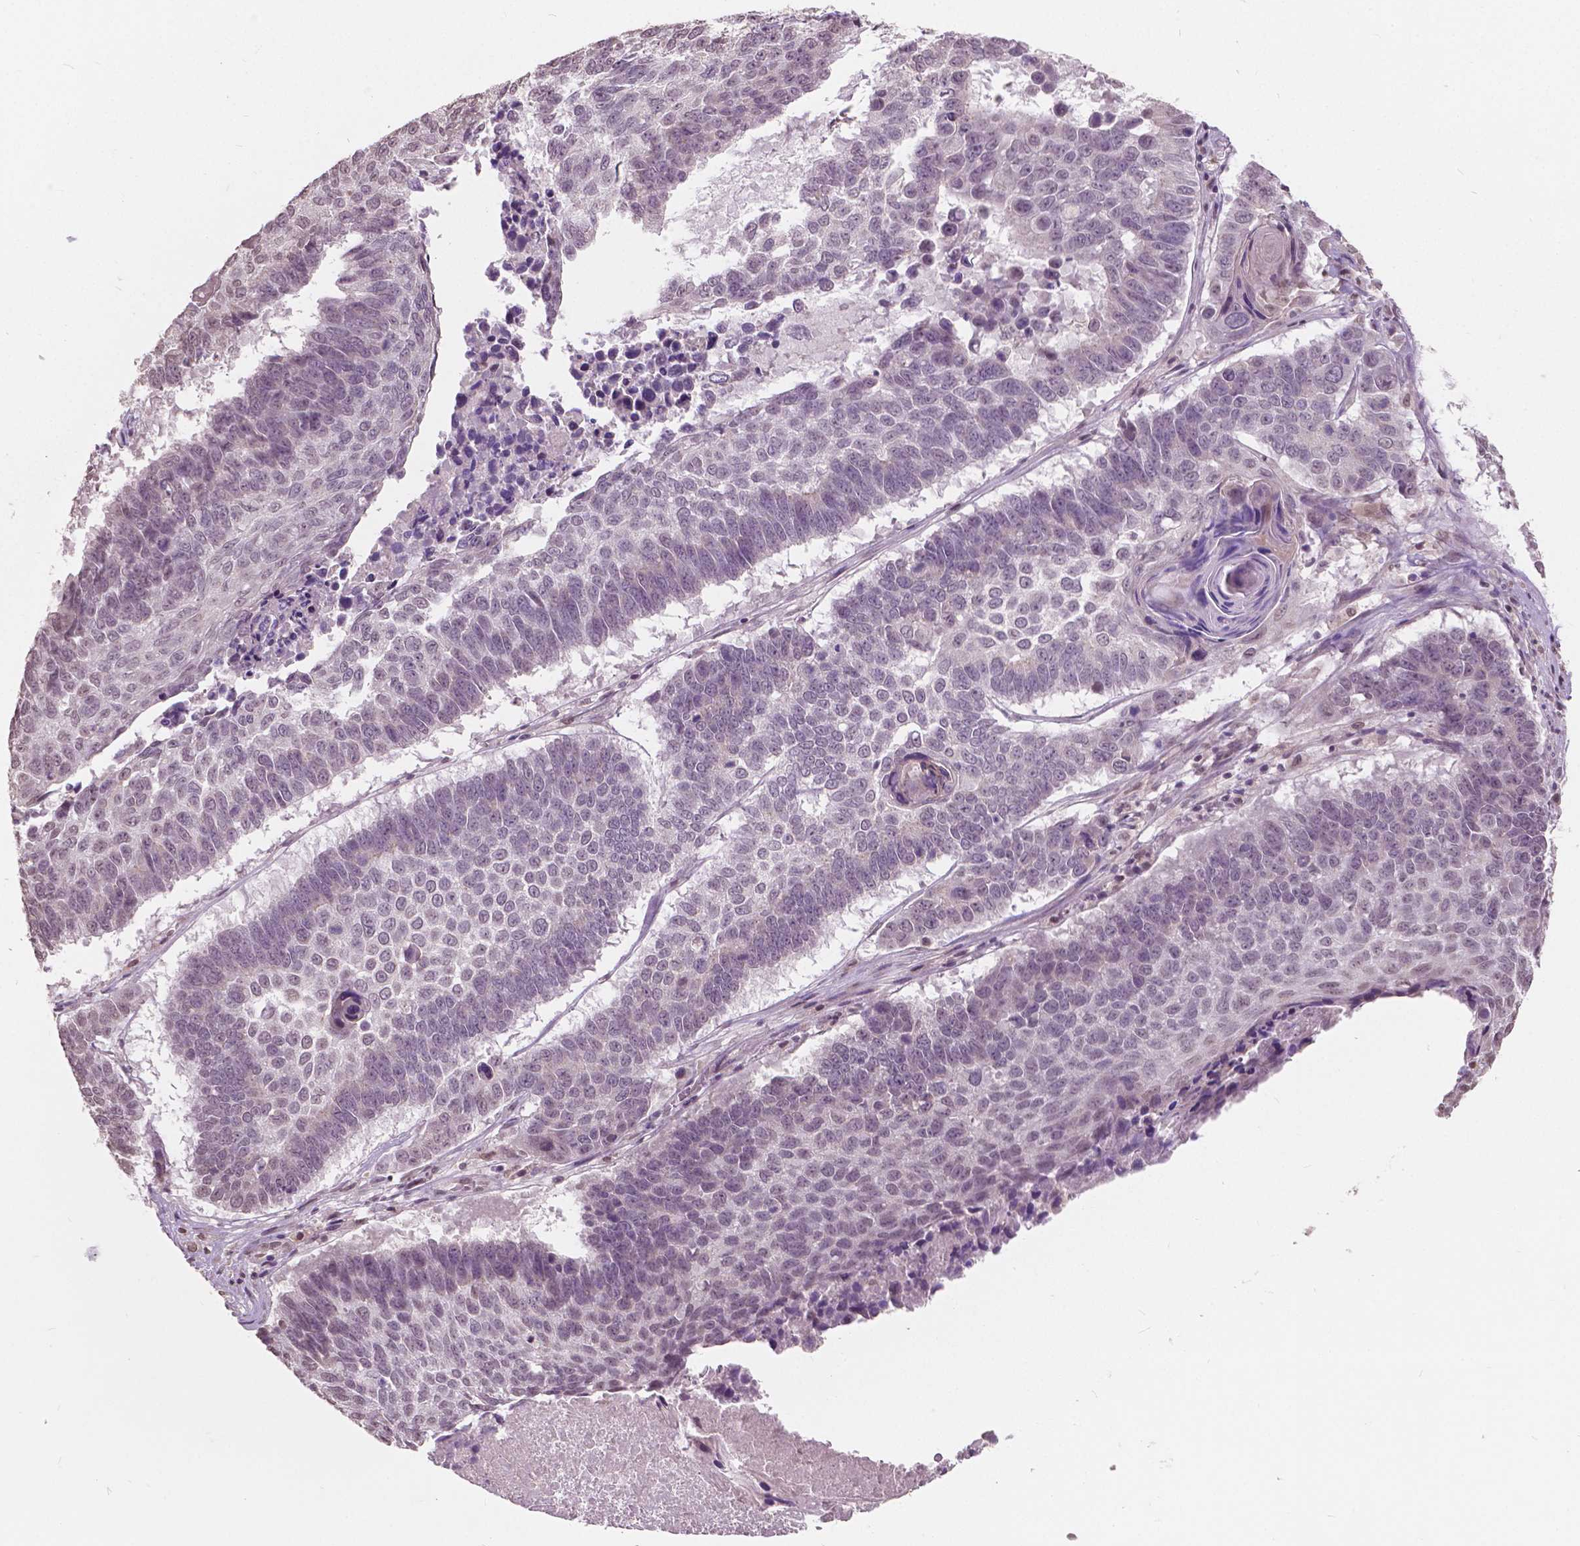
{"staining": {"intensity": "weak", "quantity": "<25%", "location": "nuclear"}, "tissue": "lung cancer", "cell_type": "Tumor cells", "image_type": "cancer", "snomed": [{"axis": "morphology", "description": "Squamous cell carcinoma, NOS"}, {"axis": "topography", "description": "Lung"}], "caption": "Immunohistochemistry photomicrograph of neoplastic tissue: squamous cell carcinoma (lung) stained with DAB (3,3'-diaminobenzidine) demonstrates no significant protein expression in tumor cells.", "gene": "HOXA10", "patient": {"sex": "male", "age": 73}}